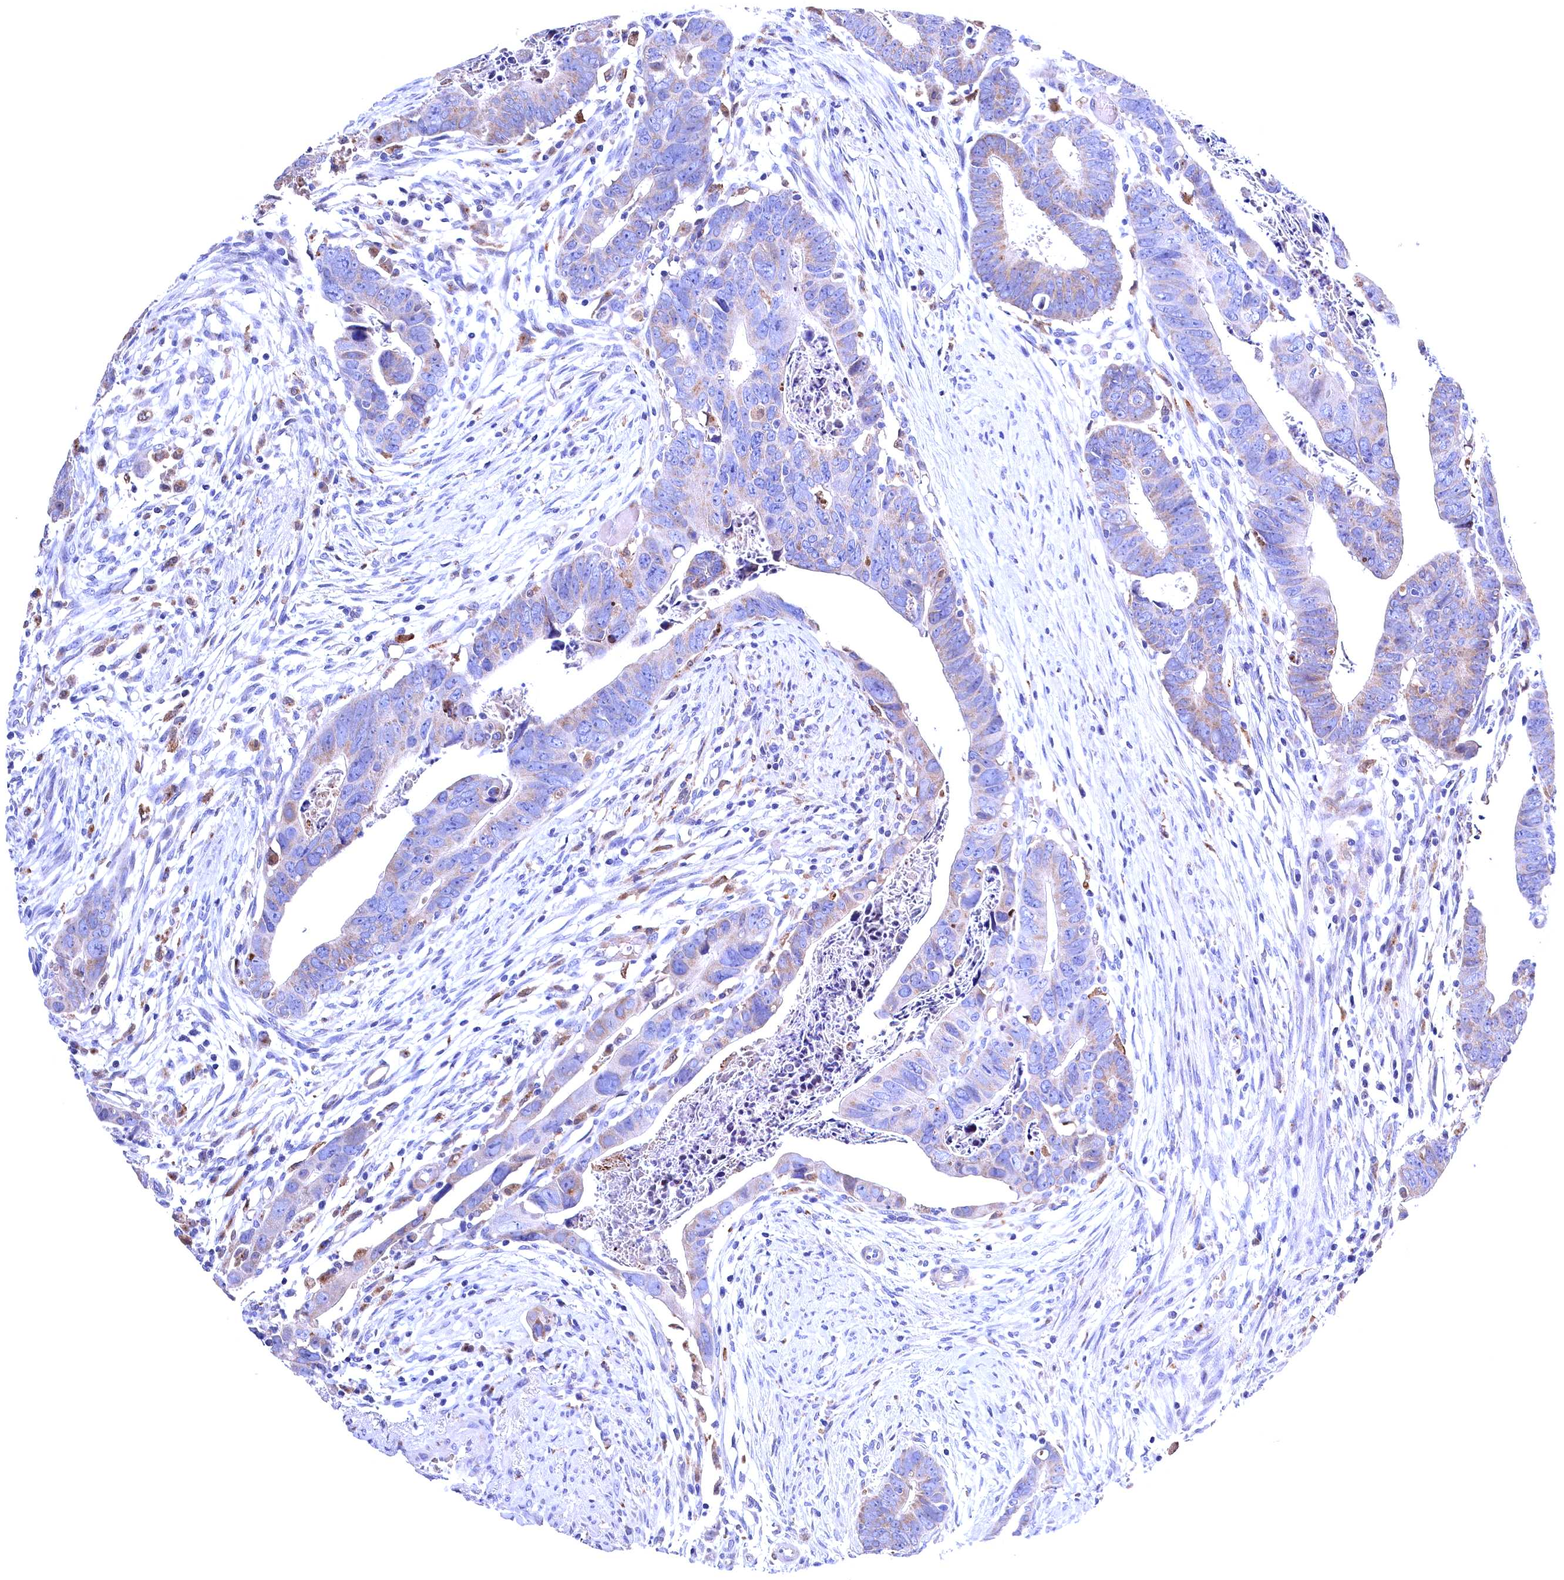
{"staining": {"intensity": "moderate", "quantity": "<25%", "location": "cytoplasmic/membranous"}, "tissue": "colorectal cancer", "cell_type": "Tumor cells", "image_type": "cancer", "snomed": [{"axis": "morphology", "description": "Adenocarcinoma, NOS"}, {"axis": "topography", "description": "Rectum"}], "caption": "DAB (3,3'-diaminobenzidine) immunohistochemical staining of colorectal adenocarcinoma shows moderate cytoplasmic/membranous protein staining in about <25% of tumor cells.", "gene": "GPR108", "patient": {"sex": "female", "age": 65}}